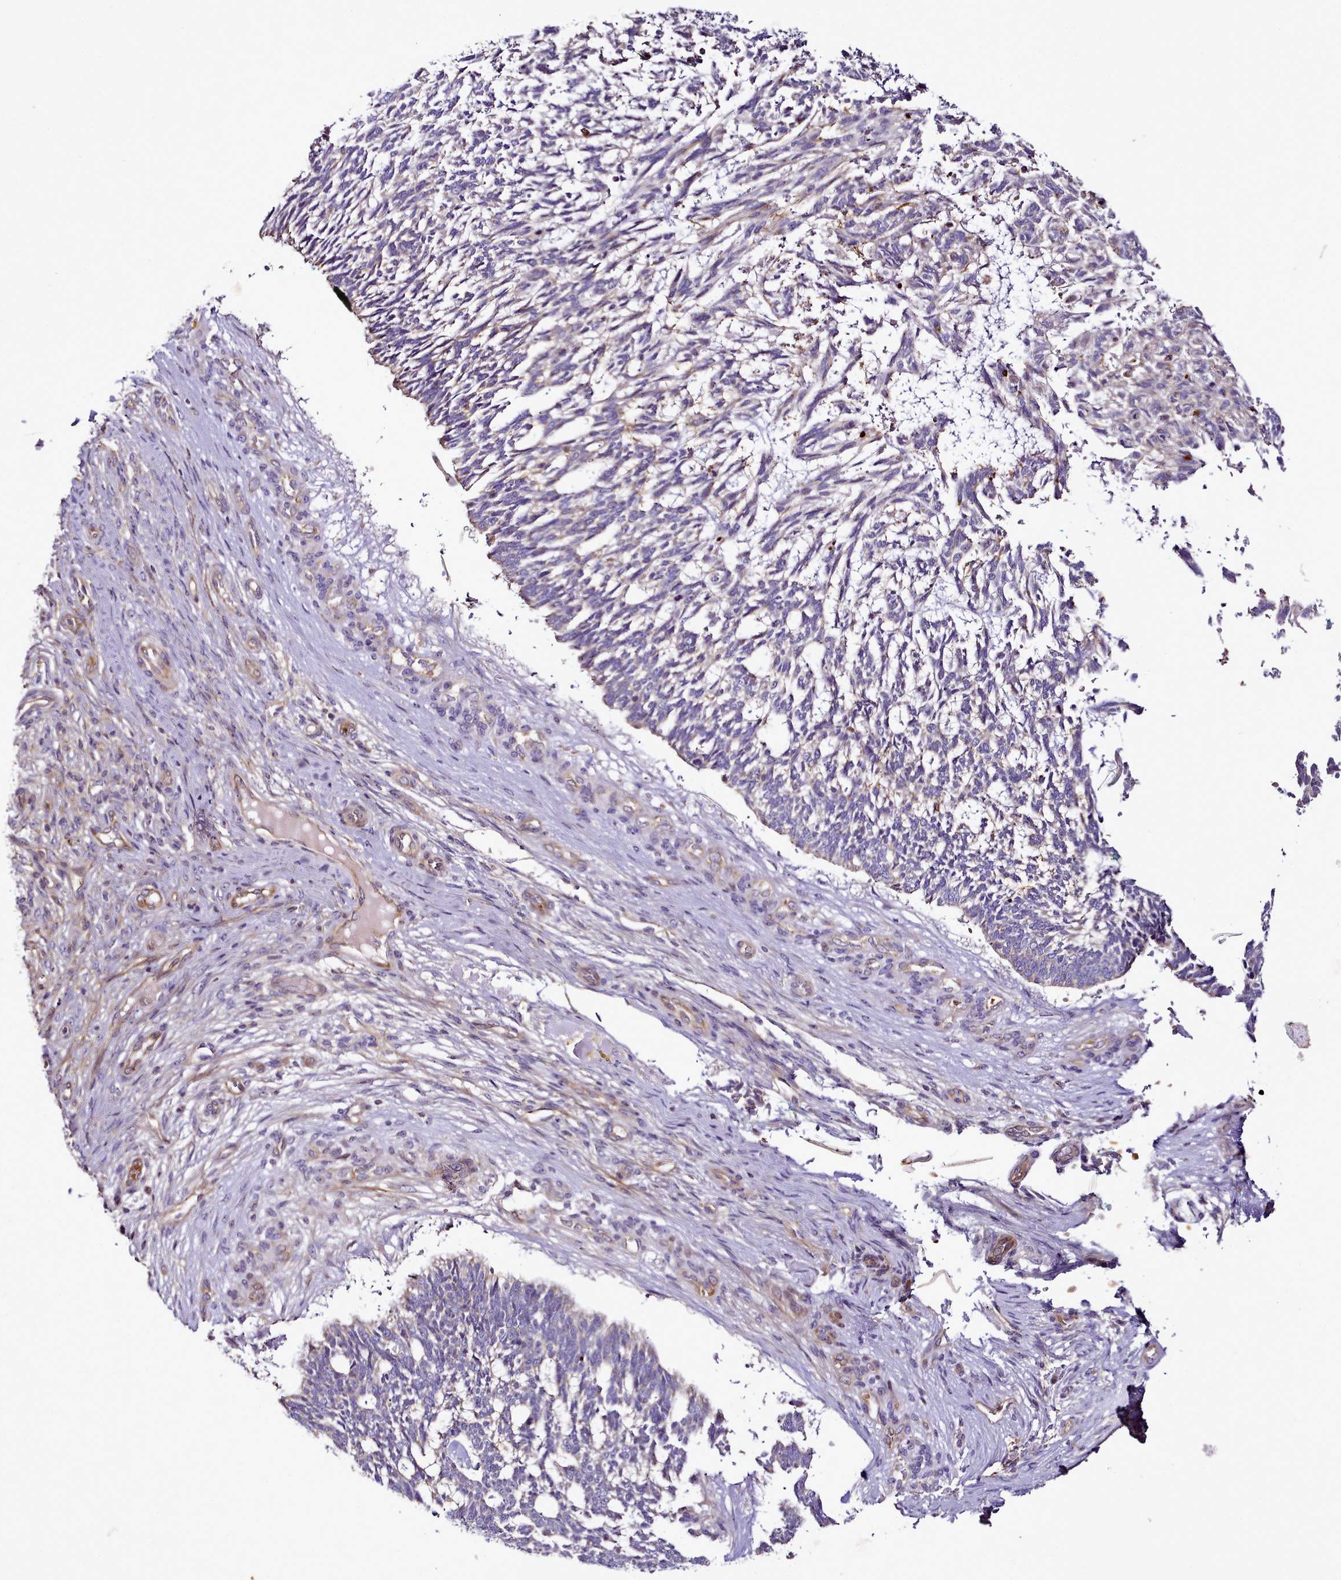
{"staining": {"intensity": "moderate", "quantity": "<25%", "location": "cytoplasmic/membranous"}, "tissue": "skin cancer", "cell_type": "Tumor cells", "image_type": "cancer", "snomed": [{"axis": "morphology", "description": "Basal cell carcinoma"}, {"axis": "topography", "description": "Skin"}], "caption": "There is low levels of moderate cytoplasmic/membranous expression in tumor cells of basal cell carcinoma (skin), as demonstrated by immunohistochemical staining (brown color).", "gene": "NBPF1", "patient": {"sex": "male", "age": 88}}